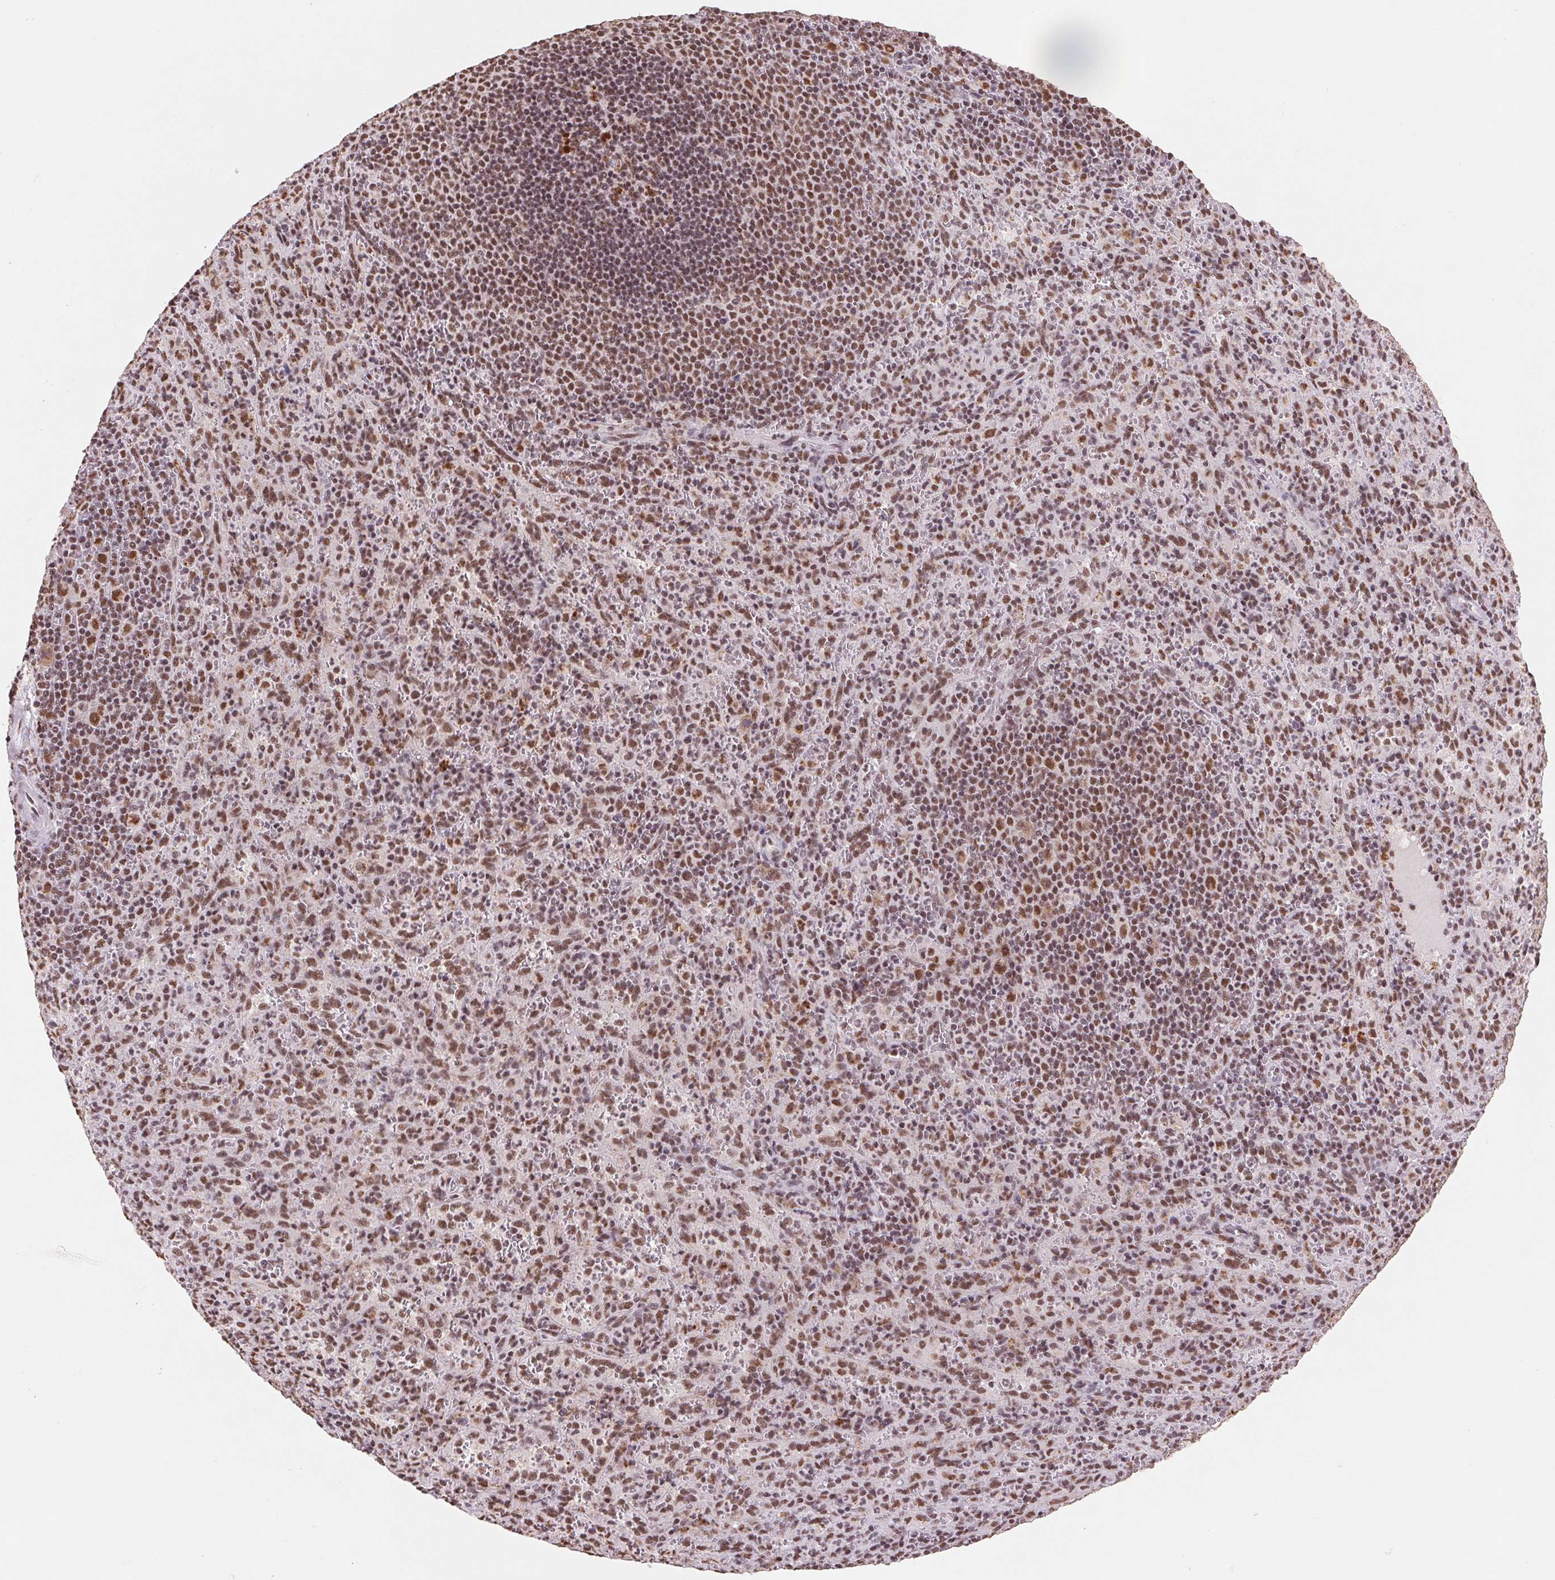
{"staining": {"intensity": "moderate", "quantity": "25%-75%", "location": "nuclear"}, "tissue": "spleen", "cell_type": "Cells in red pulp", "image_type": "normal", "snomed": [{"axis": "morphology", "description": "Normal tissue, NOS"}, {"axis": "topography", "description": "Spleen"}], "caption": "The image demonstrates a brown stain indicating the presence of a protein in the nuclear of cells in red pulp in spleen.", "gene": "SNRPG", "patient": {"sex": "male", "age": 57}}